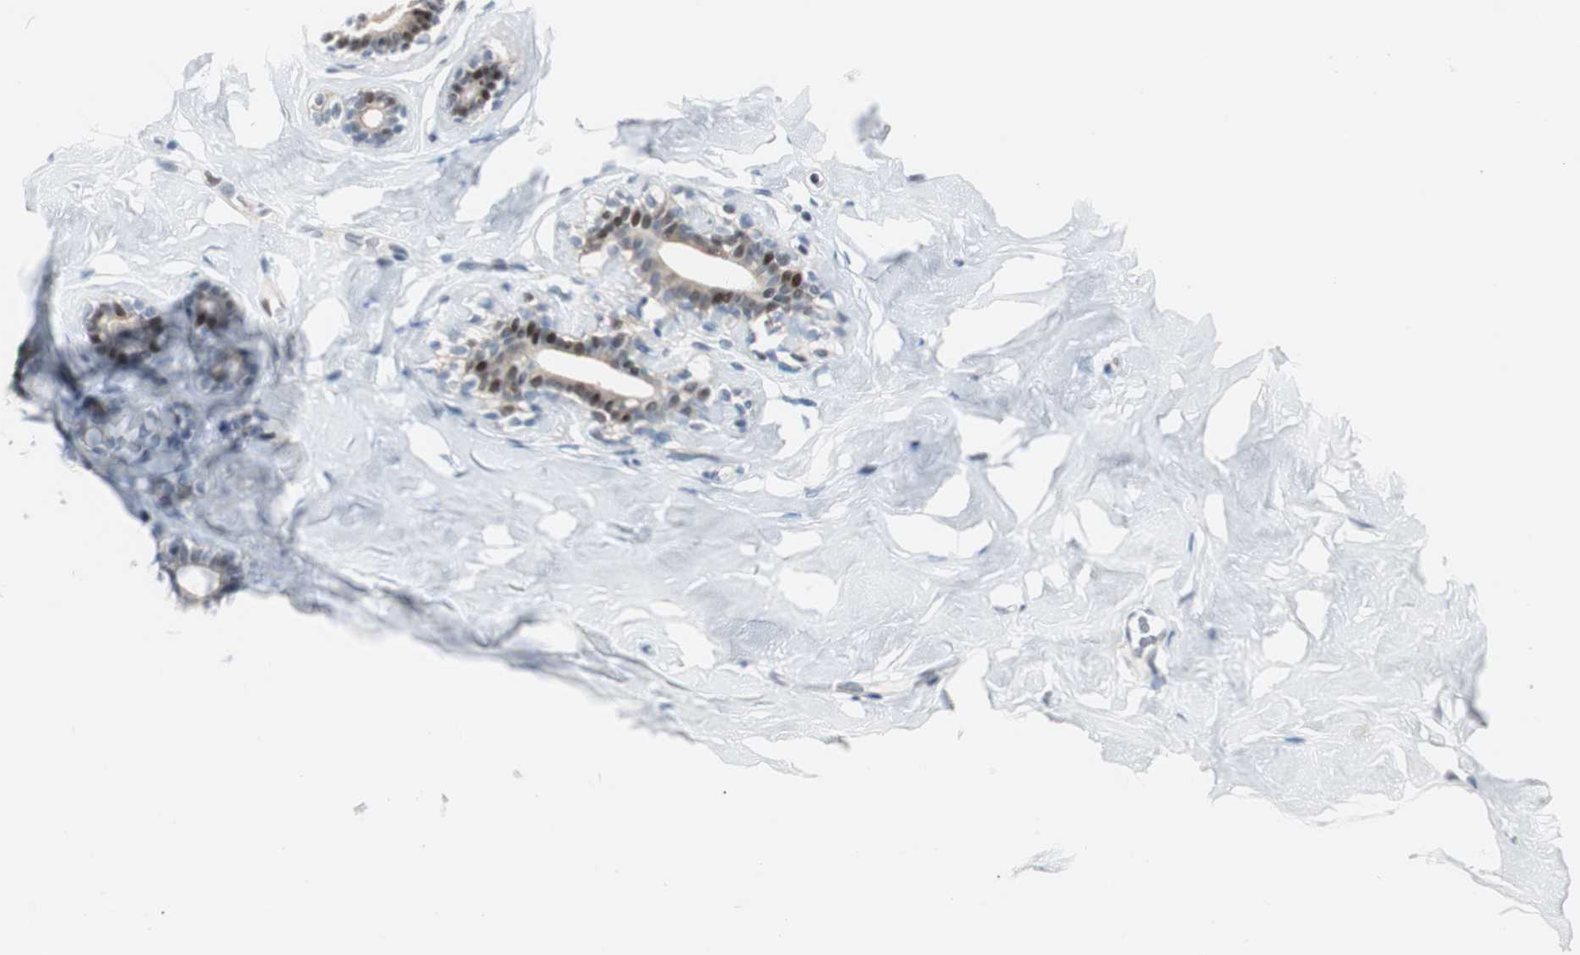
{"staining": {"intensity": "negative", "quantity": "none", "location": "none"}, "tissue": "breast", "cell_type": "Adipocytes", "image_type": "normal", "snomed": [{"axis": "morphology", "description": "Normal tissue, NOS"}, {"axis": "topography", "description": "Breast"}], "caption": "Immunohistochemistry (IHC) image of normal breast: breast stained with DAB (3,3'-diaminobenzidine) displays no significant protein positivity in adipocytes.", "gene": "RAD1", "patient": {"sex": "female", "age": 75}}